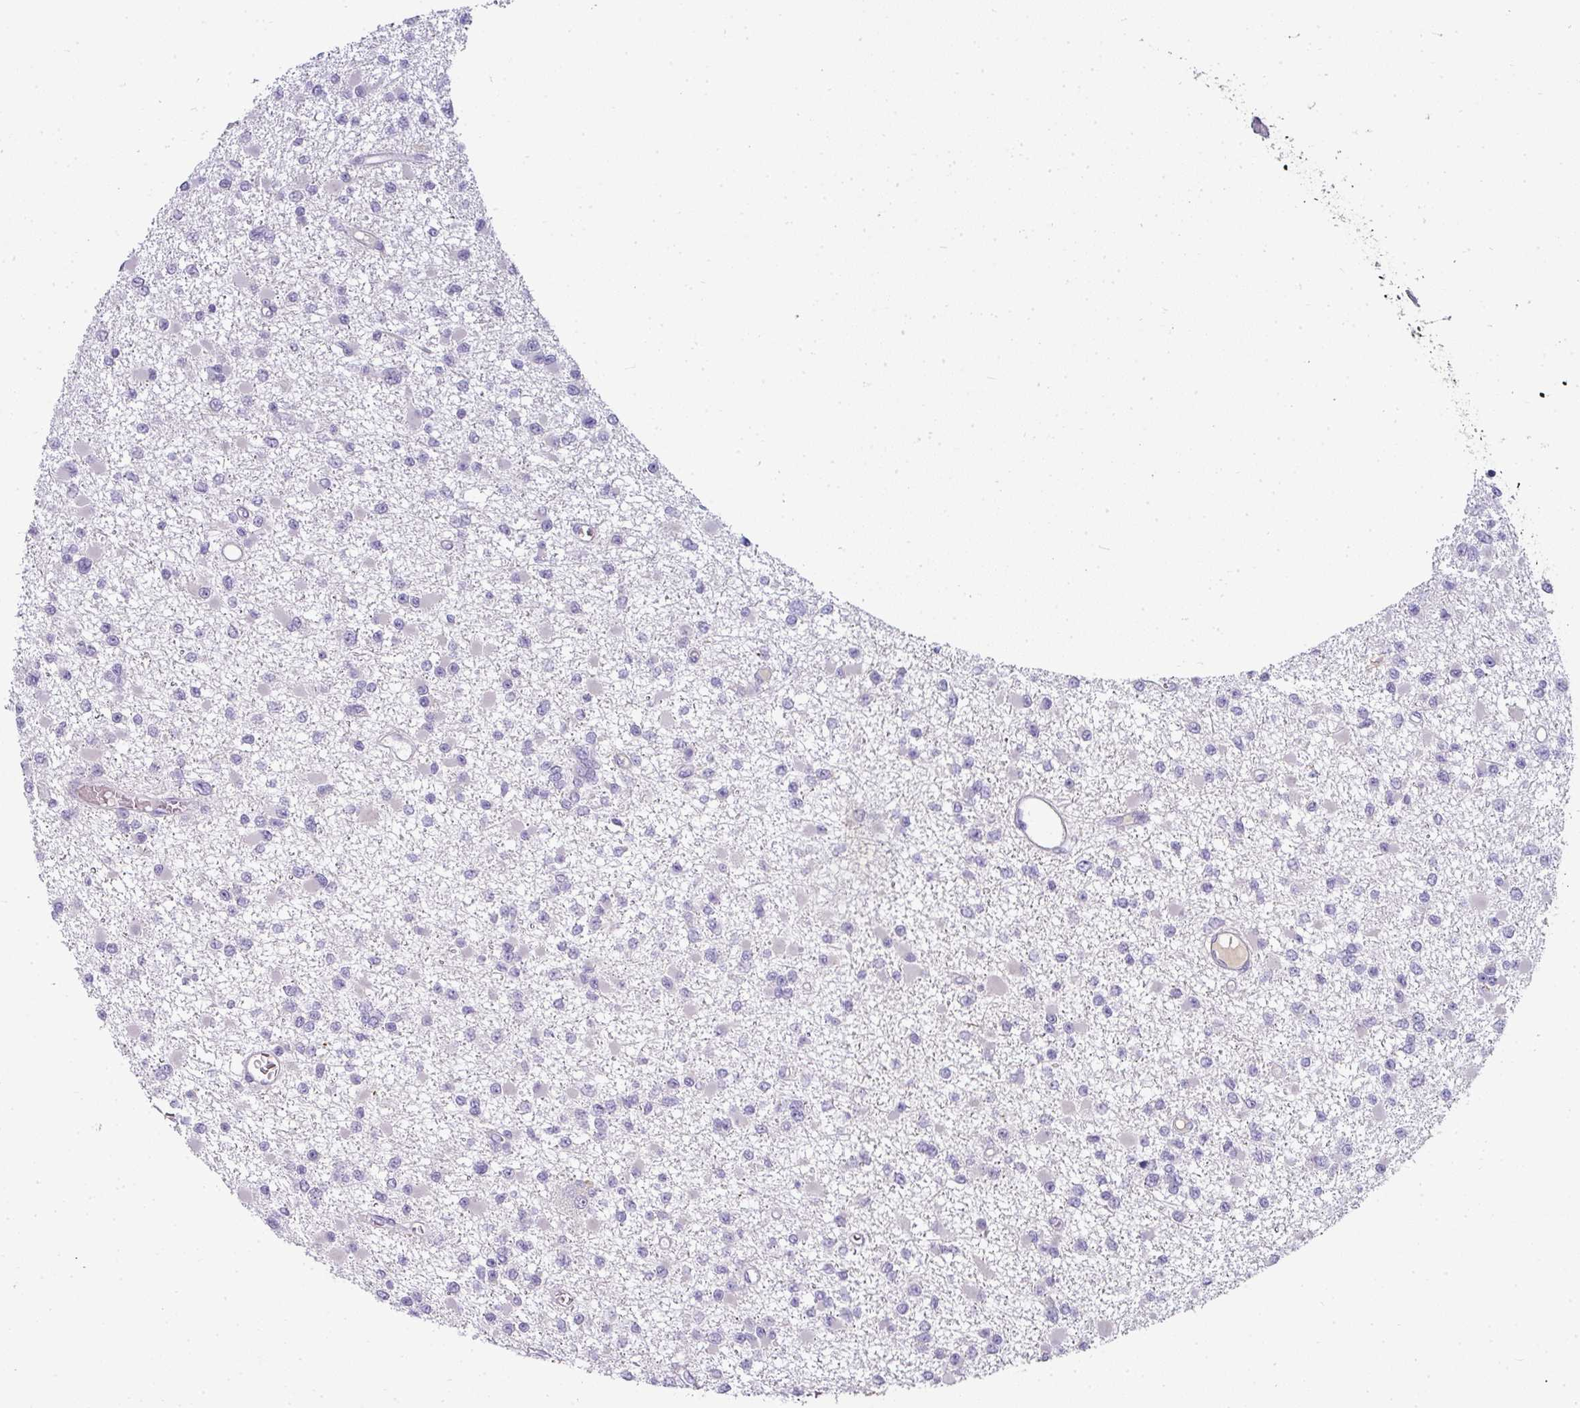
{"staining": {"intensity": "negative", "quantity": "none", "location": "none"}, "tissue": "glioma", "cell_type": "Tumor cells", "image_type": "cancer", "snomed": [{"axis": "morphology", "description": "Glioma, malignant, Low grade"}, {"axis": "topography", "description": "Brain"}], "caption": "DAB (3,3'-diaminobenzidine) immunohistochemical staining of human glioma demonstrates no significant positivity in tumor cells.", "gene": "ASXL3", "patient": {"sex": "female", "age": 22}}